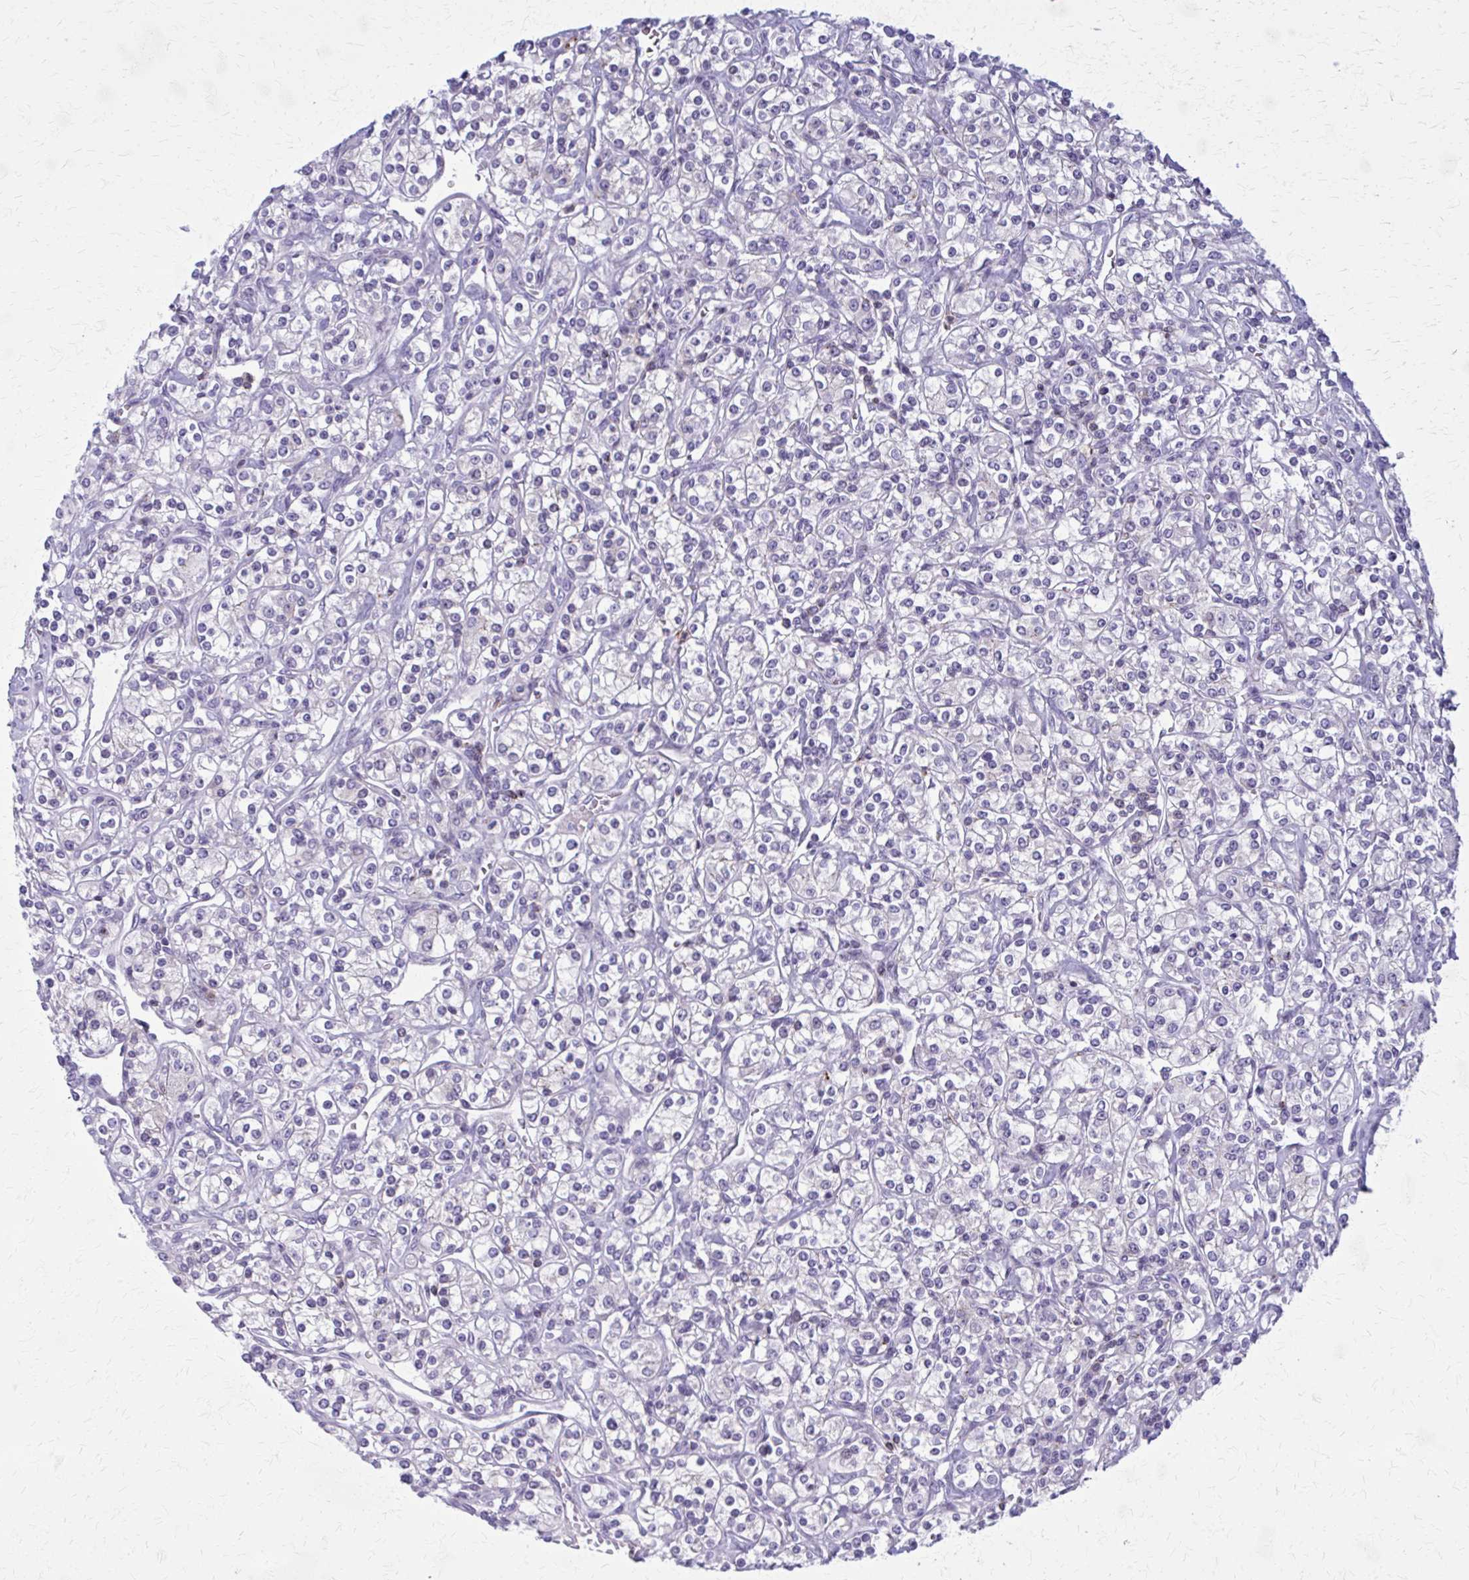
{"staining": {"intensity": "negative", "quantity": "none", "location": "none"}, "tissue": "renal cancer", "cell_type": "Tumor cells", "image_type": "cancer", "snomed": [{"axis": "morphology", "description": "Adenocarcinoma, NOS"}, {"axis": "topography", "description": "Kidney"}], "caption": "A micrograph of adenocarcinoma (renal) stained for a protein reveals no brown staining in tumor cells.", "gene": "PEDS1", "patient": {"sex": "male", "age": 77}}